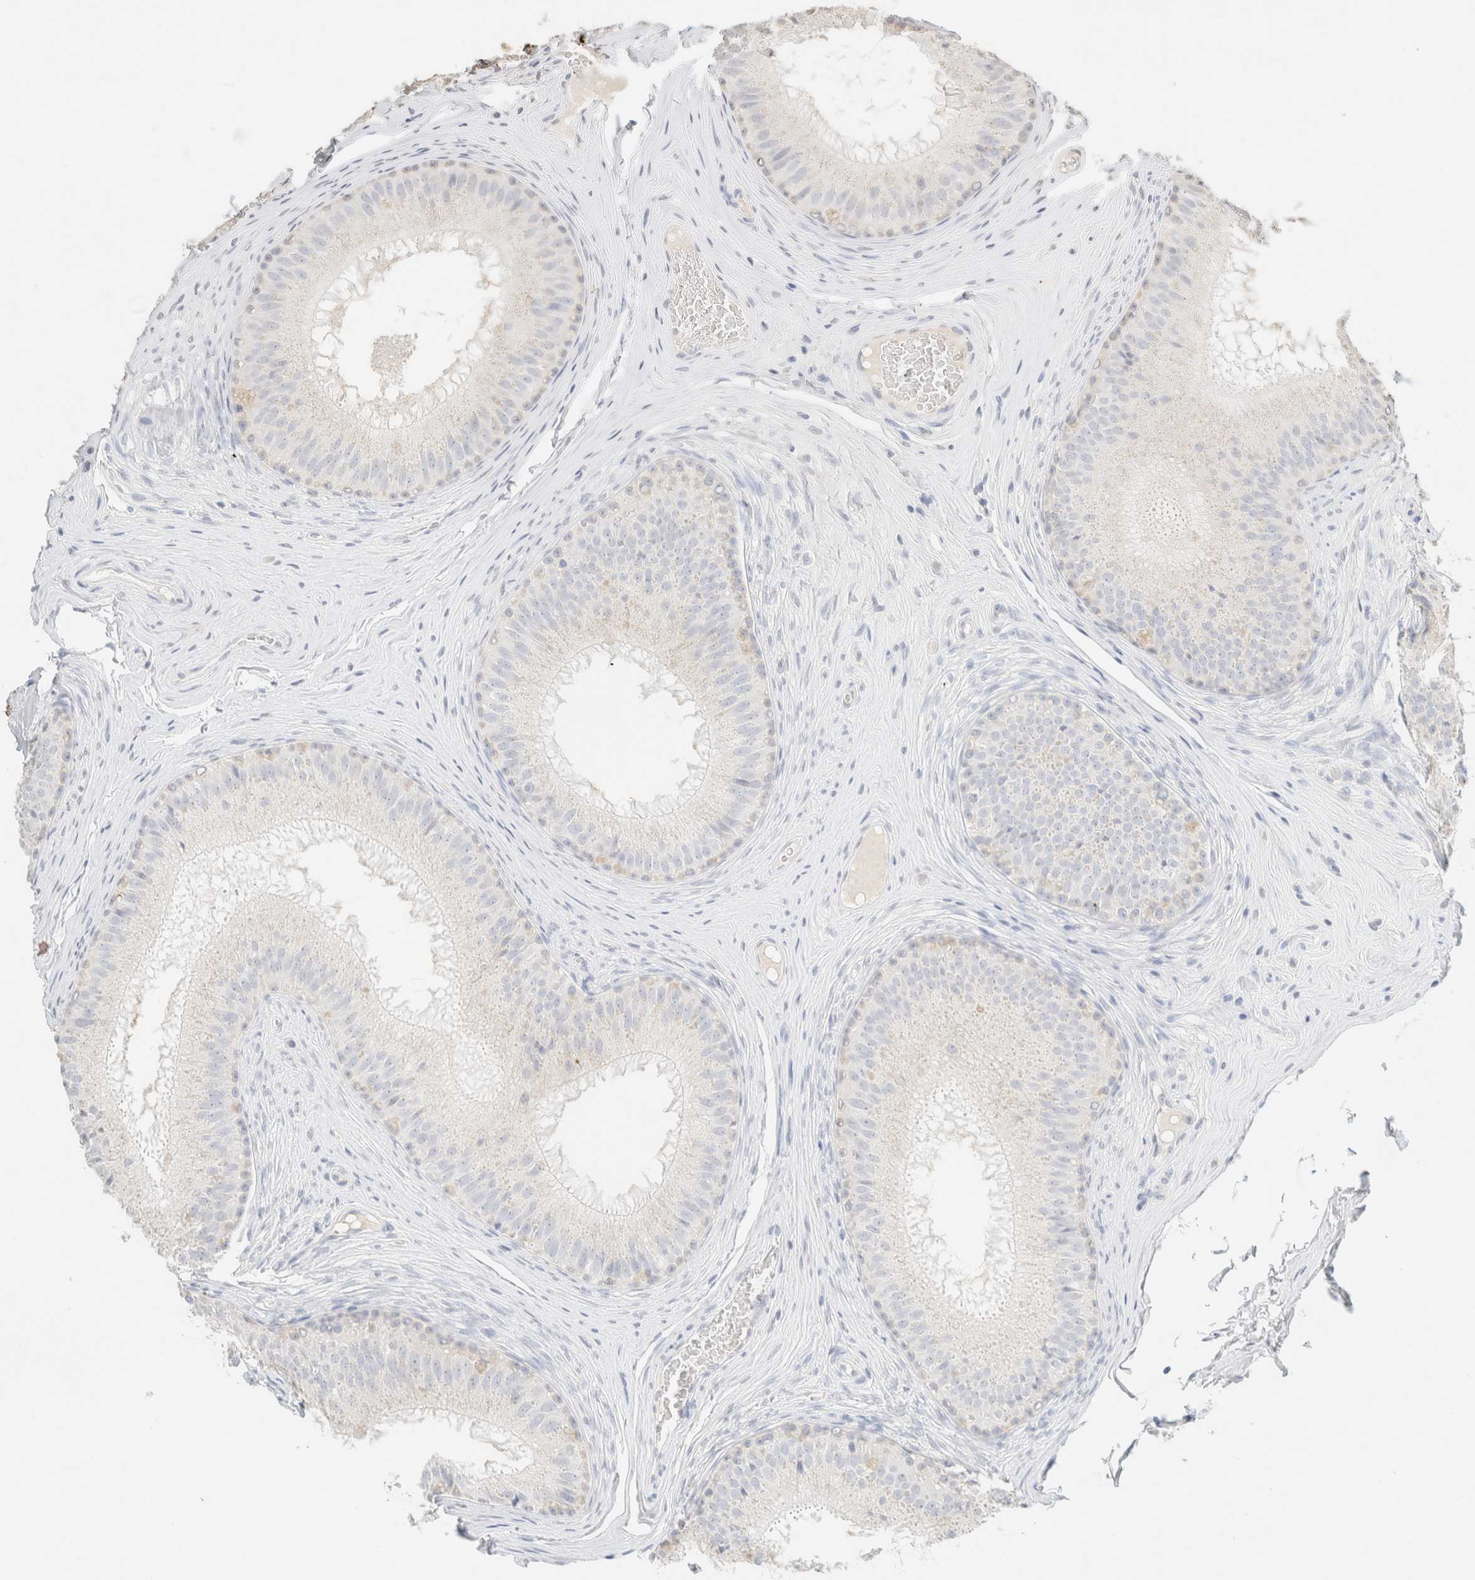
{"staining": {"intensity": "negative", "quantity": "none", "location": "none"}, "tissue": "epididymis", "cell_type": "Glandular cells", "image_type": "normal", "snomed": [{"axis": "morphology", "description": "Normal tissue, NOS"}, {"axis": "topography", "description": "Epididymis"}], "caption": "A micrograph of human epididymis is negative for staining in glandular cells. The staining is performed using DAB (3,3'-diaminobenzidine) brown chromogen with nuclei counter-stained in using hematoxylin.", "gene": "CPA1", "patient": {"sex": "male", "age": 32}}